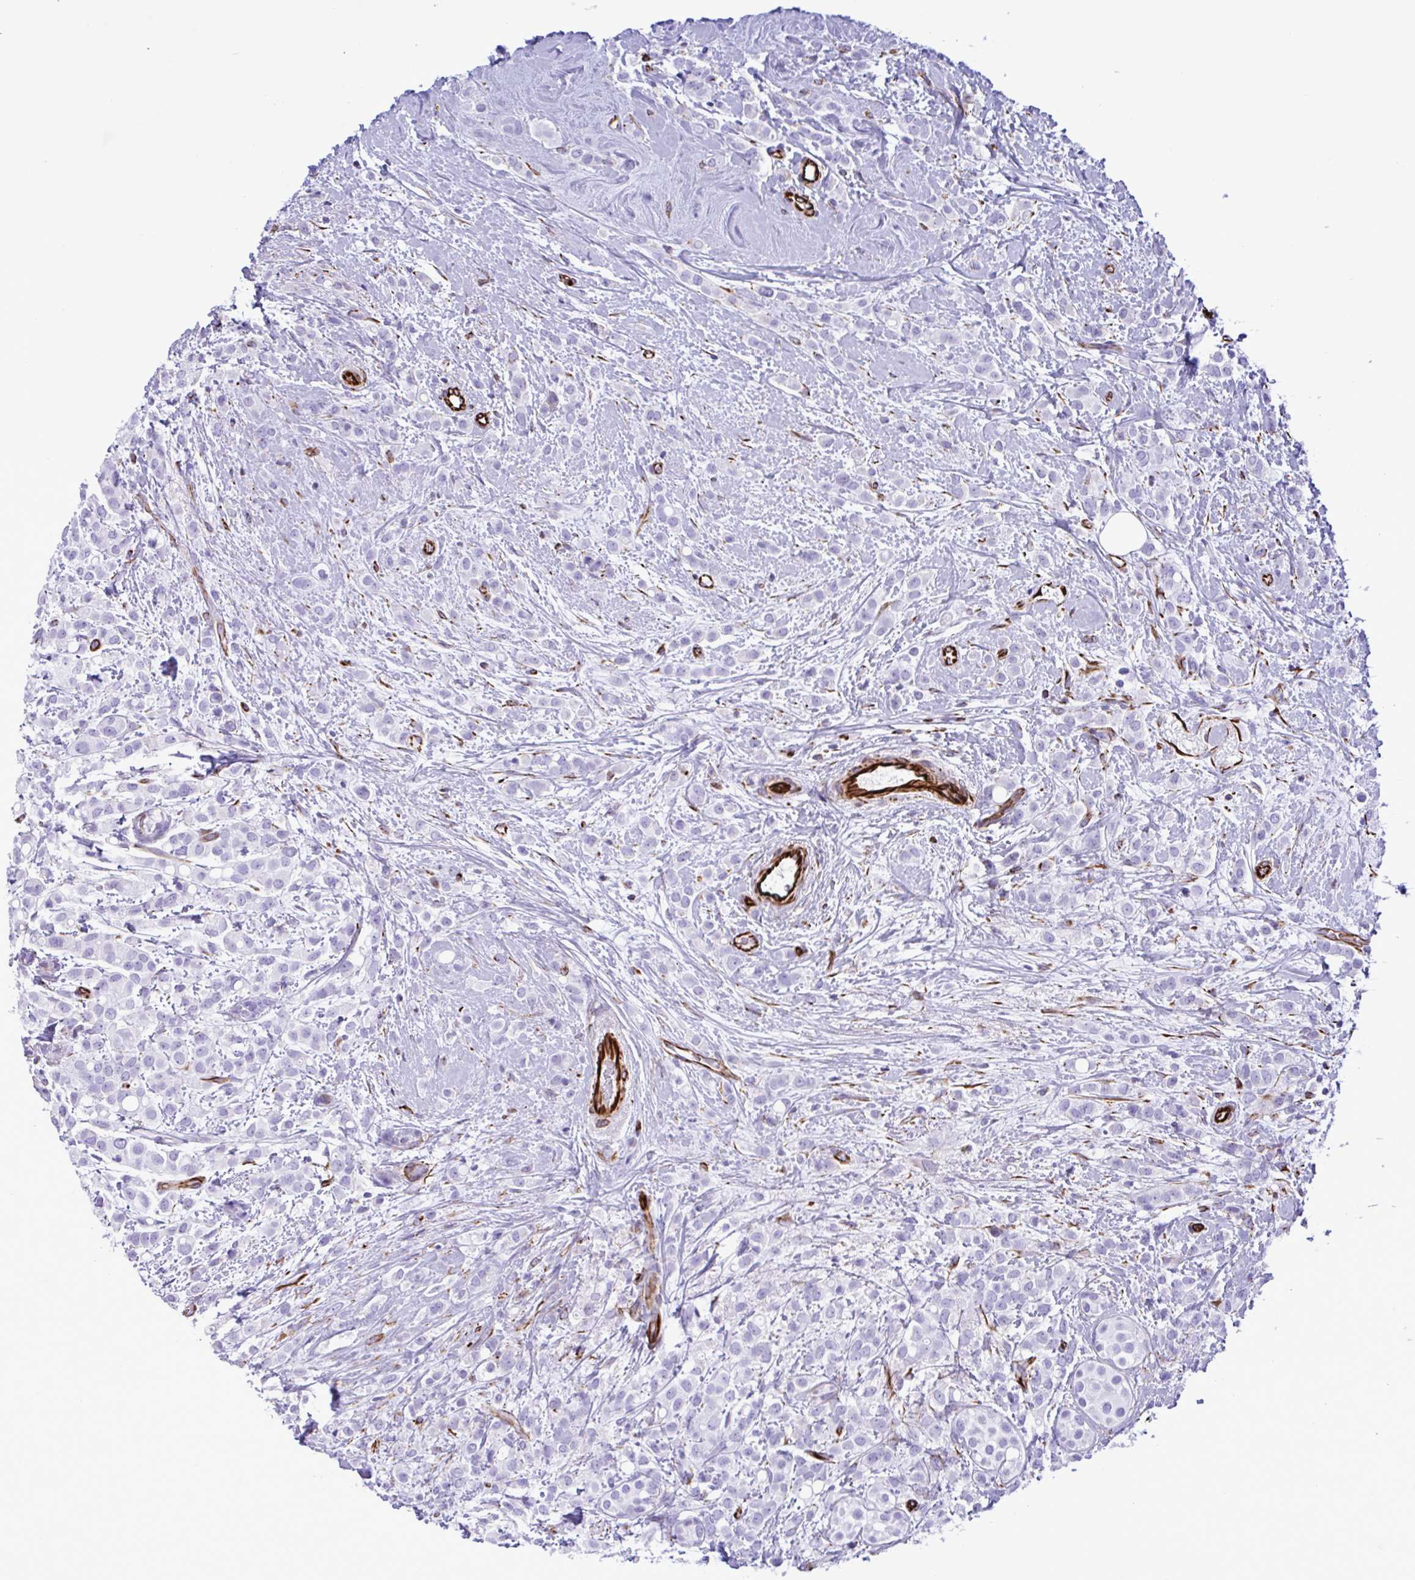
{"staining": {"intensity": "negative", "quantity": "none", "location": "none"}, "tissue": "breast cancer", "cell_type": "Tumor cells", "image_type": "cancer", "snomed": [{"axis": "morphology", "description": "Lobular carcinoma"}, {"axis": "topography", "description": "Breast"}], "caption": "A histopathology image of breast lobular carcinoma stained for a protein demonstrates no brown staining in tumor cells.", "gene": "SMAD5", "patient": {"sex": "female", "age": 68}}